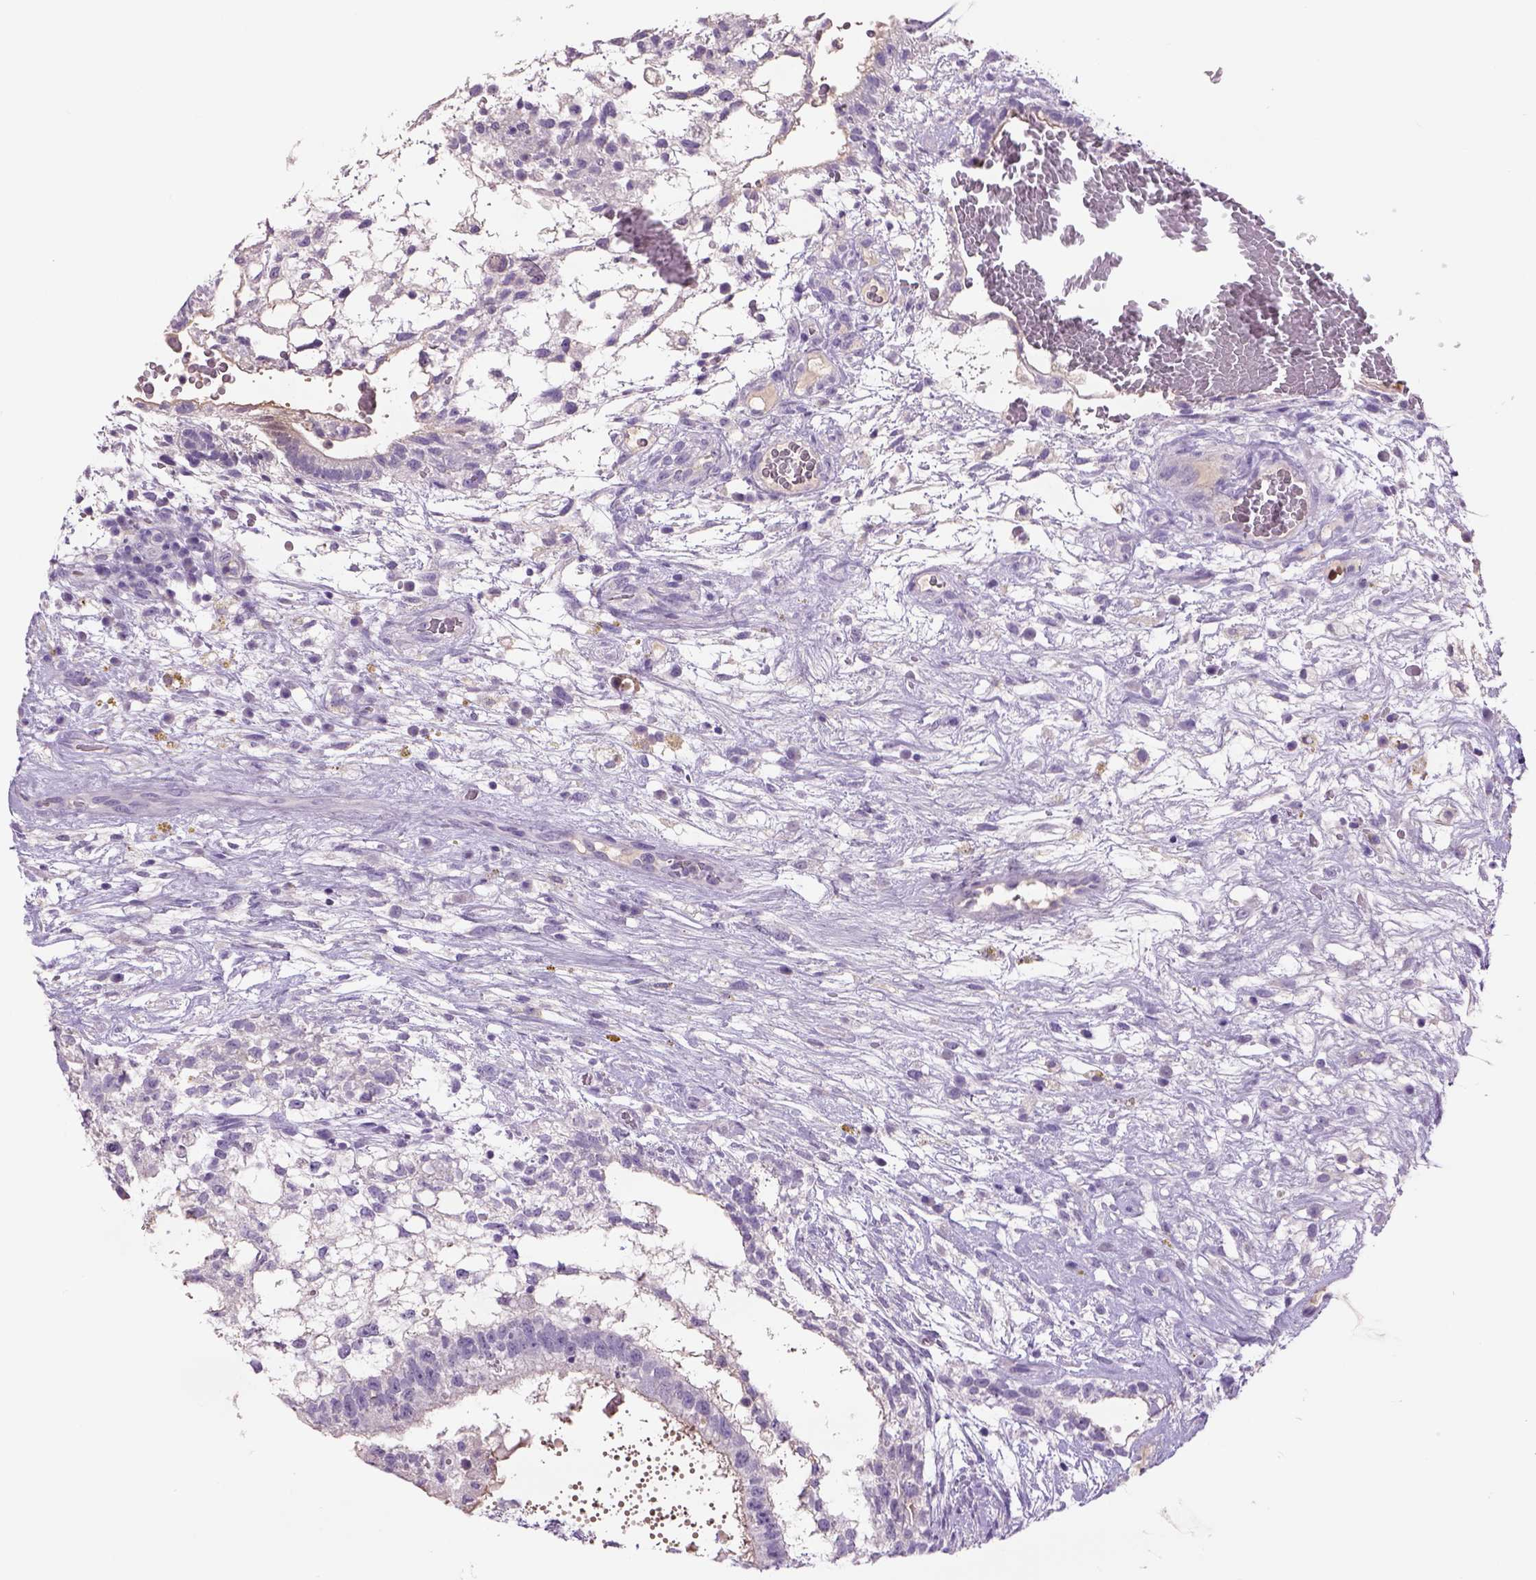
{"staining": {"intensity": "negative", "quantity": "none", "location": "none"}, "tissue": "testis cancer", "cell_type": "Tumor cells", "image_type": "cancer", "snomed": [{"axis": "morphology", "description": "Normal tissue, NOS"}, {"axis": "morphology", "description": "Carcinoma, Embryonal, NOS"}, {"axis": "topography", "description": "Testis"}], "caption": "This histopathology image is of testis cancer stained with IHC to label a protein in brown with the nuclei are counter-stained blue. There is no staining in tumor cells.", "gene": "DBH", "patient": {"sex": "male", "age": 32}}